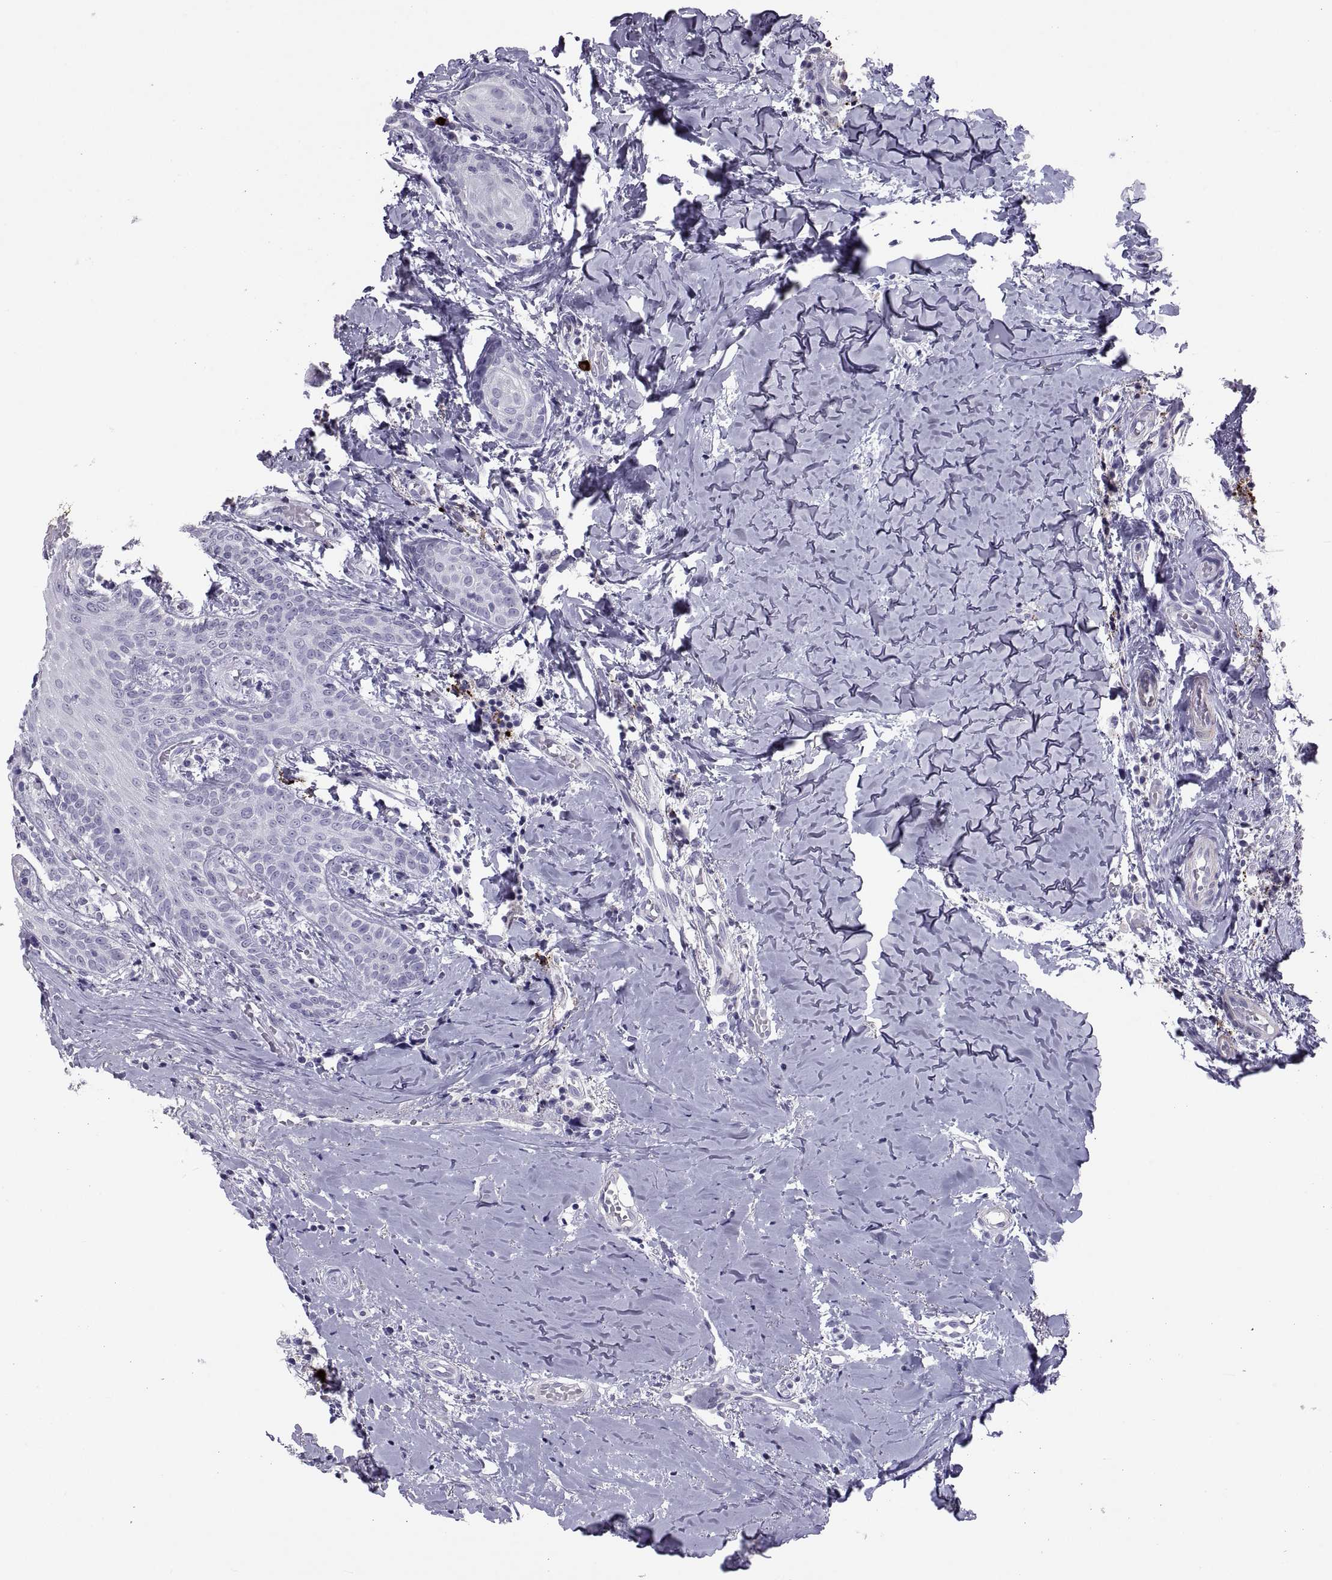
{"staining": {"intensity": "negative", "quantity": "none", "location": "none"}, "tissue": "head and neck cancer", "cell_type": "Tumor cells", "image_type": "cancer", "snomed": [{"axis": "morphology", "description": "Normal tissue, NOS"}, {"axis": "morphology", "description": "Squamous cell carcinoma, NOS"}, {"axis": "topography", "description": "Oral tissue"}, {"axis": "topography", "description": "Salivary gland"}, {"axis": "topography", "description": "Head-Neck"}], "caption": "This is an immunohistochemistry (IHC) image of squamous cell carcinoma (head and neck). There is no expression in tumor cells.", "gene": "IGSF1", "patient": {"sex": "female", "age": 62}}